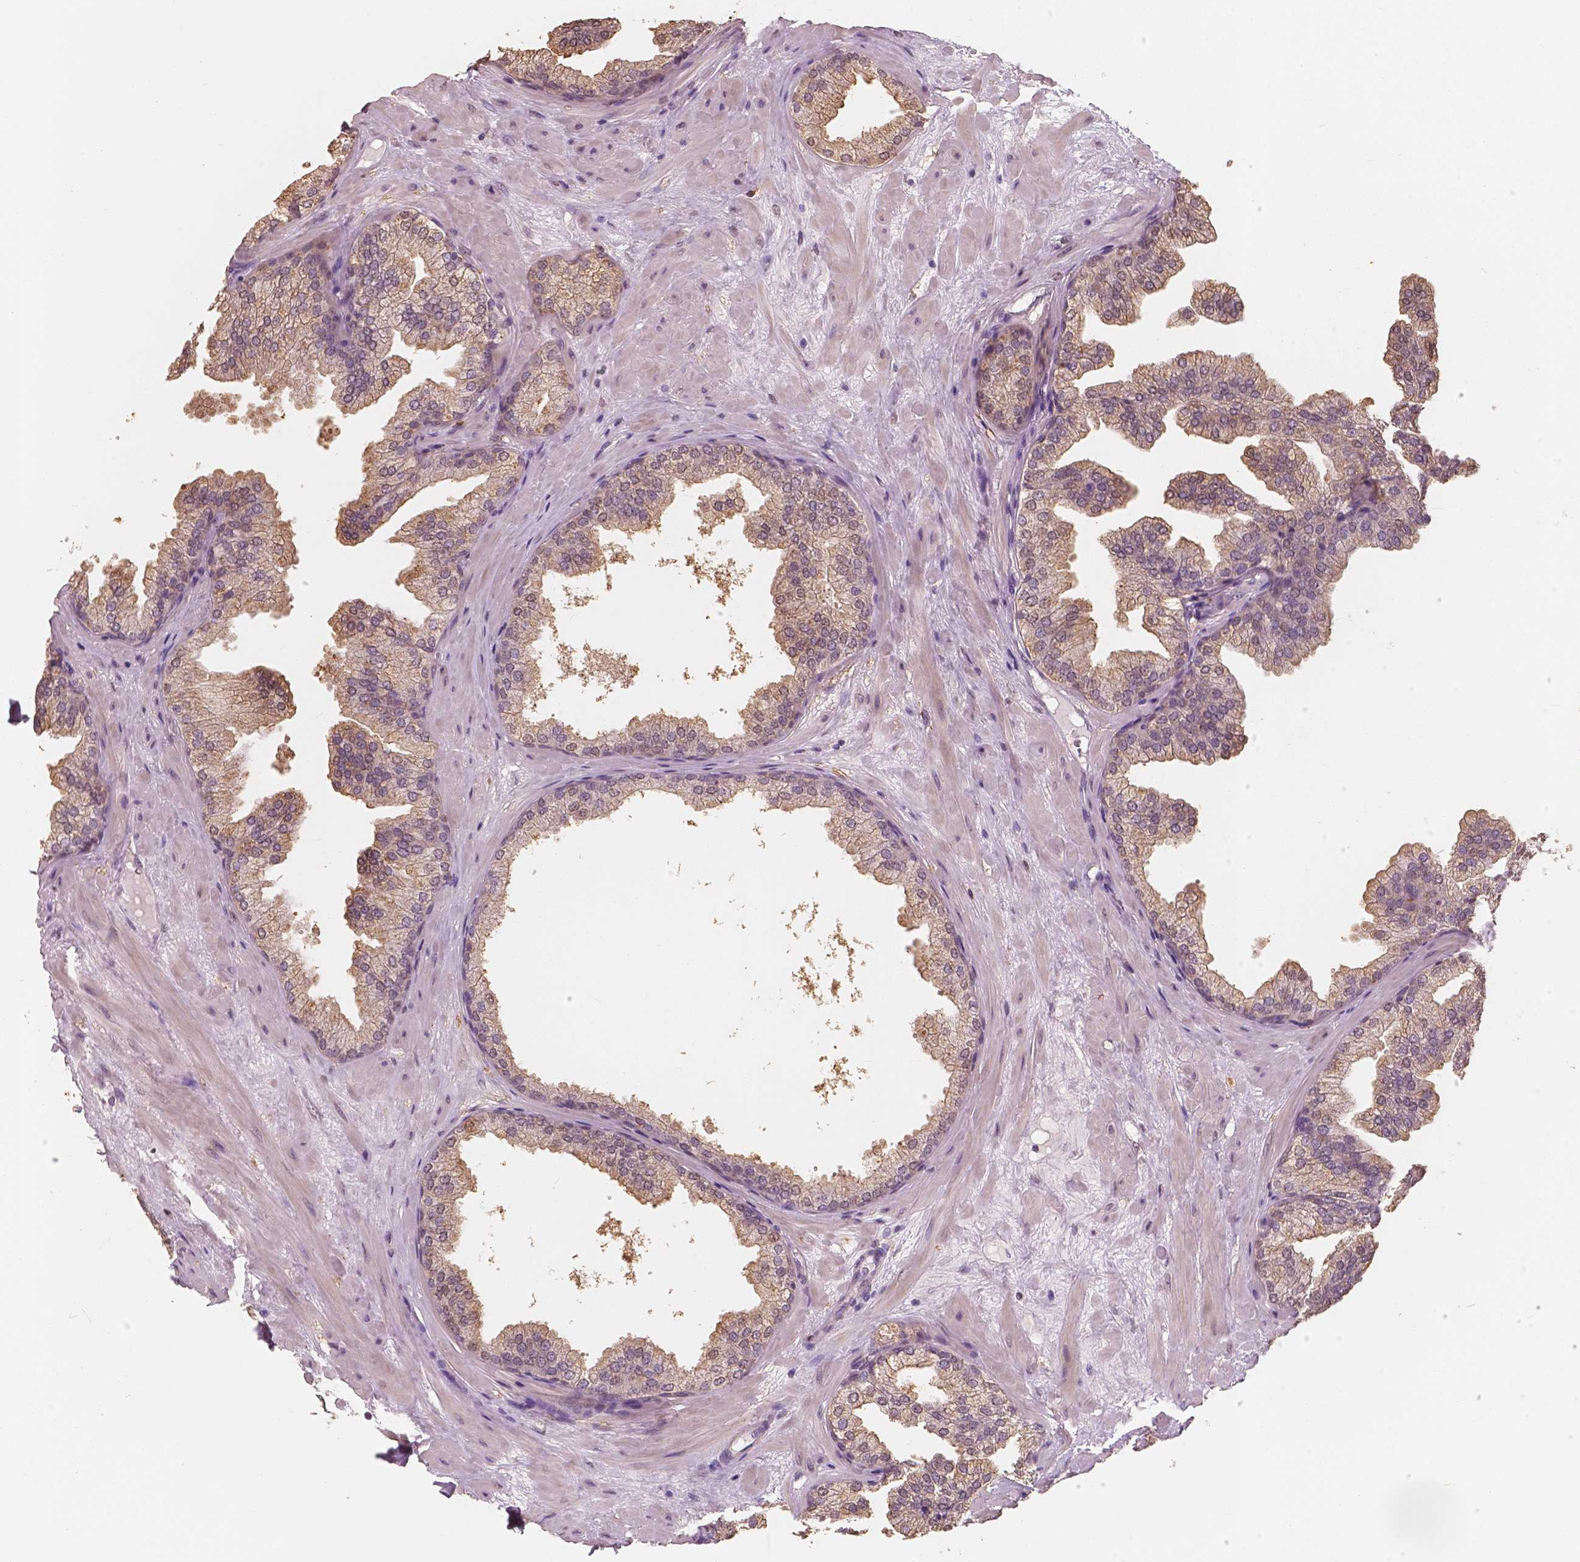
{"staining": {"intensity": "moderate", "quantity": ">75%", "location": "cytoplasmic/membranous"}, "tissue": "prostate", "cell_type": "Glandular cells", "image_type": "normal", "snomed": [{"axis": "morphology", "description": "Normal tissue, NOS"}, {"axis": "topography", "description": "Prostate"}], "caption": "Moderate cytoplasmic/membranous staining for a protein is seen in about >75% of glandular cells of benign prostate using immunohistochemistry (IHC).", "gene": "SAT2", "patient": {"sex": "male", "age": 37}}